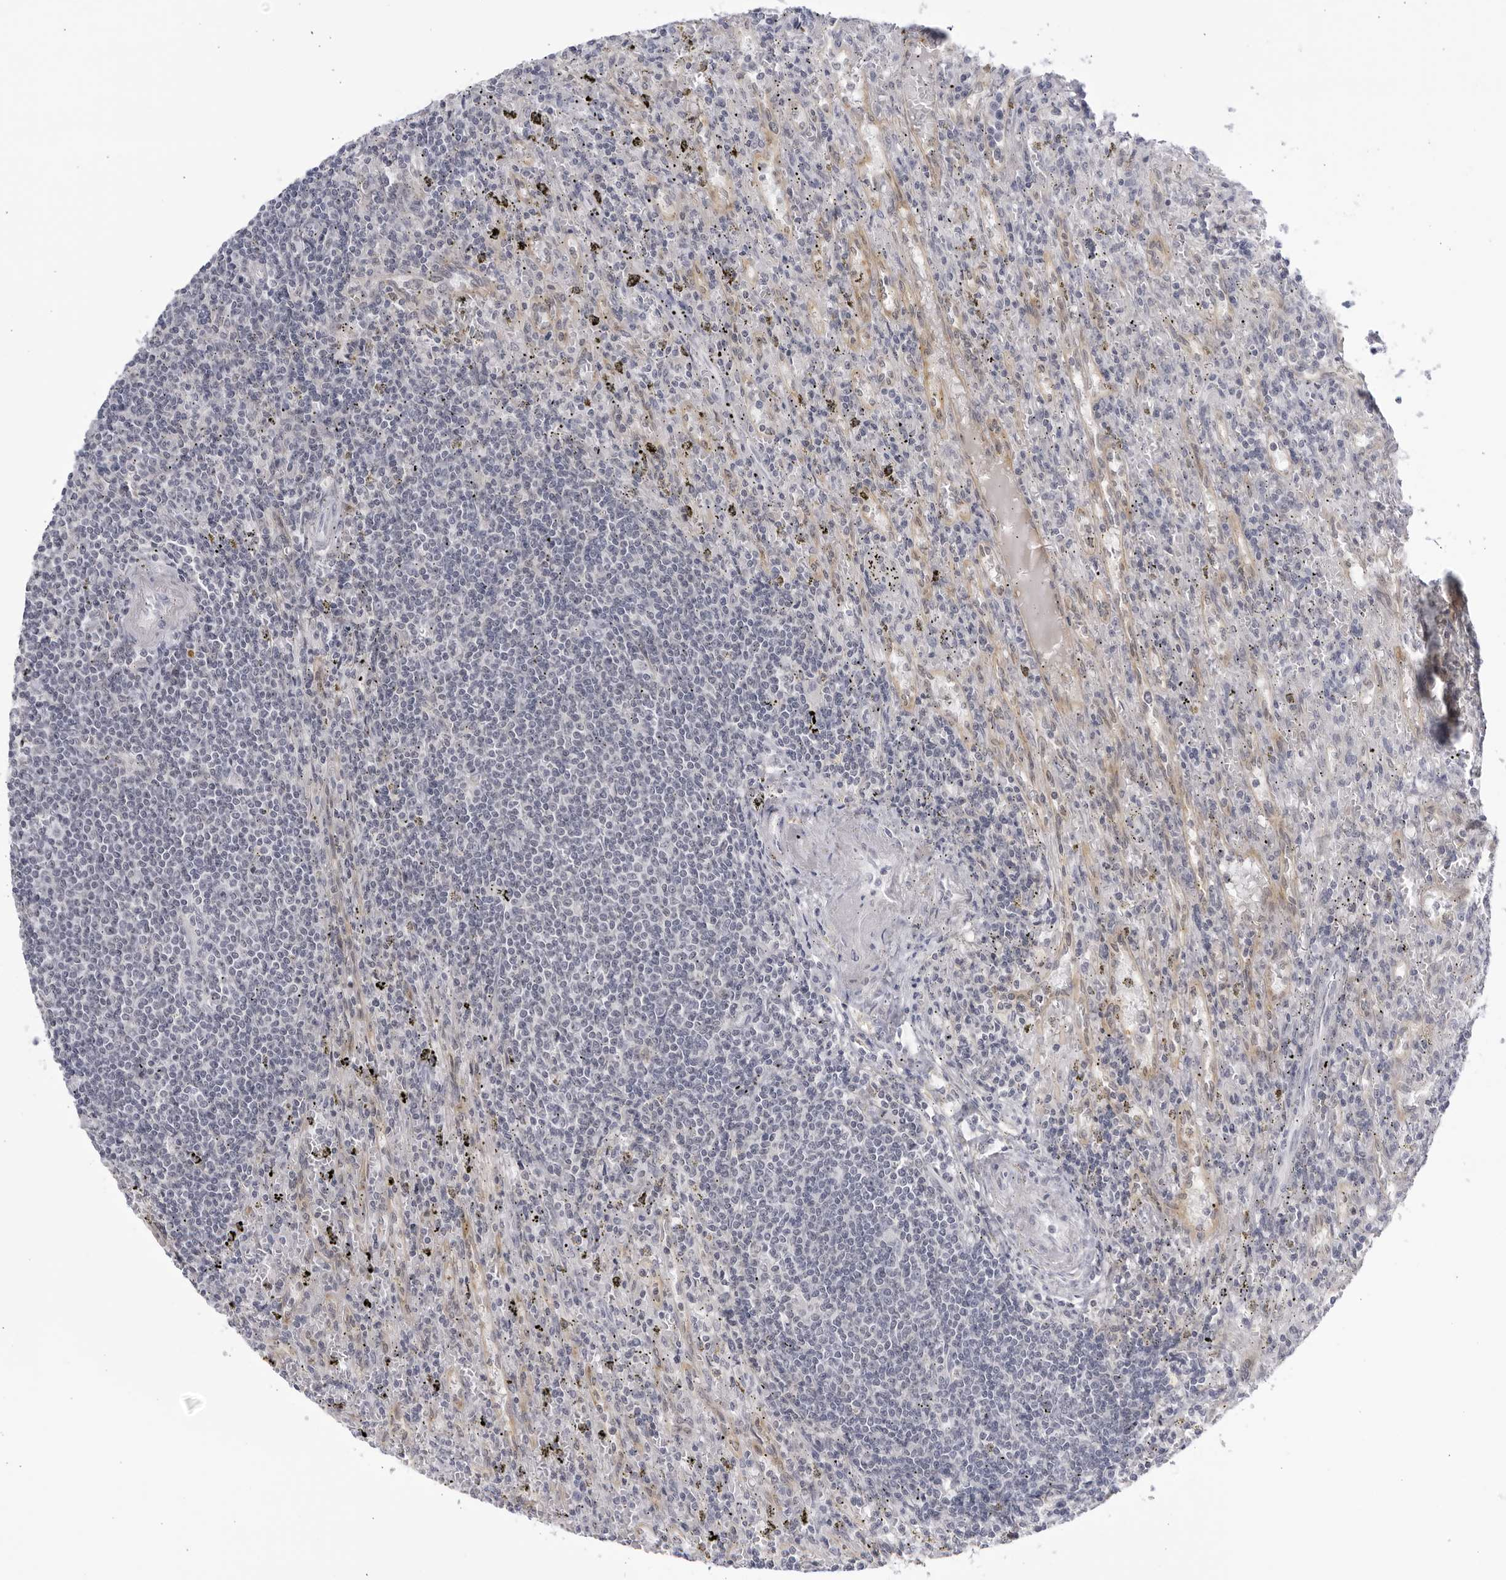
{"staining": {"intensity": "negative", "quantity": "none", "location": "none"}, "tissue": "lymphoma", "cell_type": "Tumor cells", "image_type": "cancer", "snomed": [{"axis": "morphology", "description": "Malignant lymphoma, non-Hodgkin's type, Low grade"}, {"axis": "topography", "description": "Spleen"}], "caption": "IHC micrograph of human lymphoma stained for a protein (brown), which exhibits no positivity in tumor cells.", "gene": "CNBD1", "patient": {"sex": "male", "age": 76}}